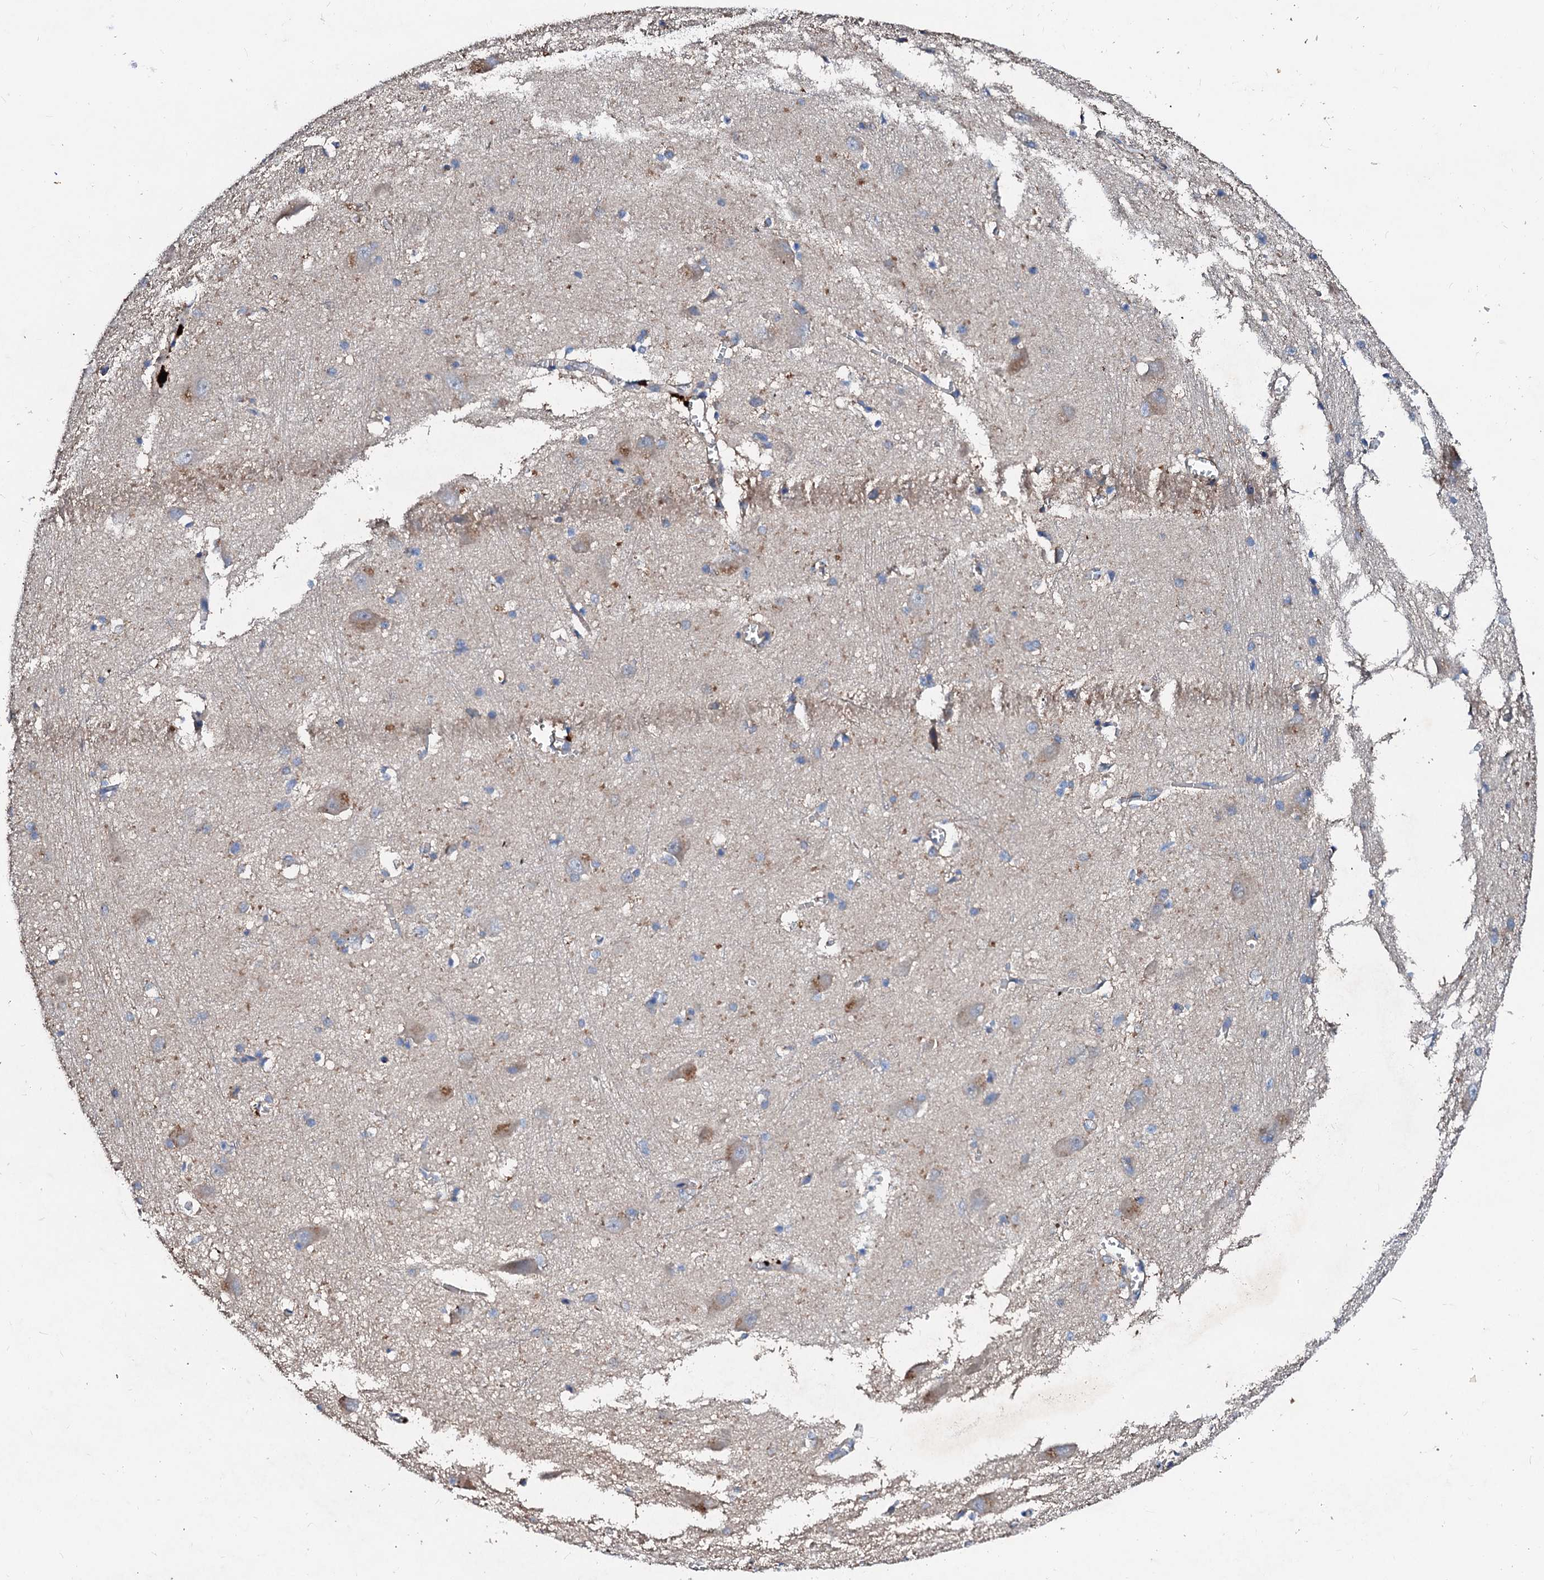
{"staining": {"intensity": "negative", "quantity": "none", "location": "none"}, "tissue": "caudate", "cell_type": "Glial cells", "image_type": "normal", "snomed": [{"axis": "morphology", "description": "Normal tissue, NOS"}, {"axis": "topography", "description": "Lateral ventricle wall"}], "caption": "The micrograph demonstrates no staining of glial cells in benign caudate.", "gene": "FIBIN", "patient": {"sex": "male", "age": 37}}